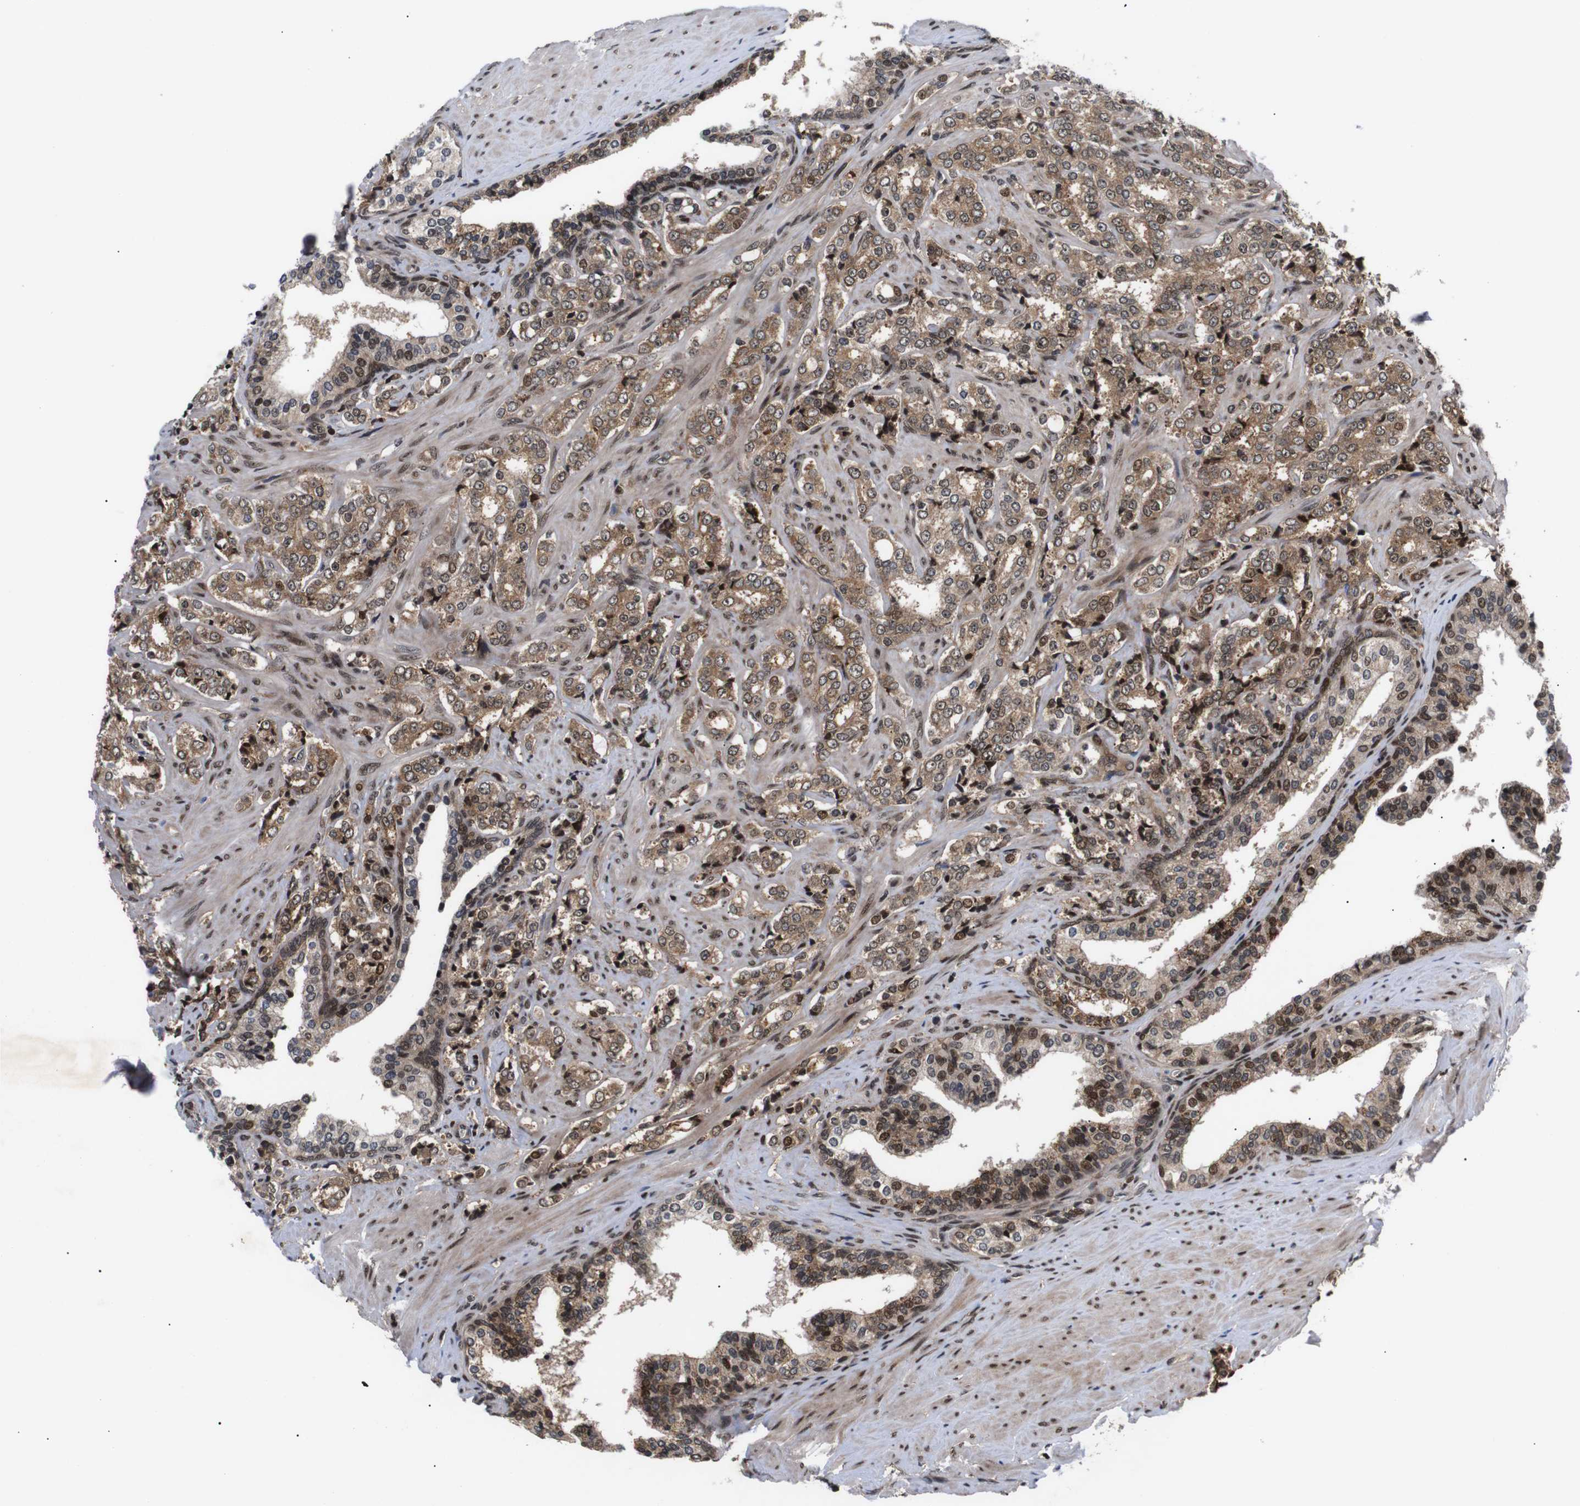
{"staining": {"intensity": "moderate", "quantity": ">75%", "location": "cytoplasmic/membranous"}, "tissue": "prostate cancer", "cell_type": "Tumor cells", "image_type": "cancer", "snomed": [{"axis": "morphology", "description": "Adenocarcinoma, Low grade"}, {"axis": "topography", "description": "Prostate"}], "caption": "Prostate cancer stained for a protein (brown) displays moderate cytoplasmic/membranous positive positivity in about >75% of tumor cells.", "gene": "KIF23", "patient": {"sex": "male", "age": 60}}